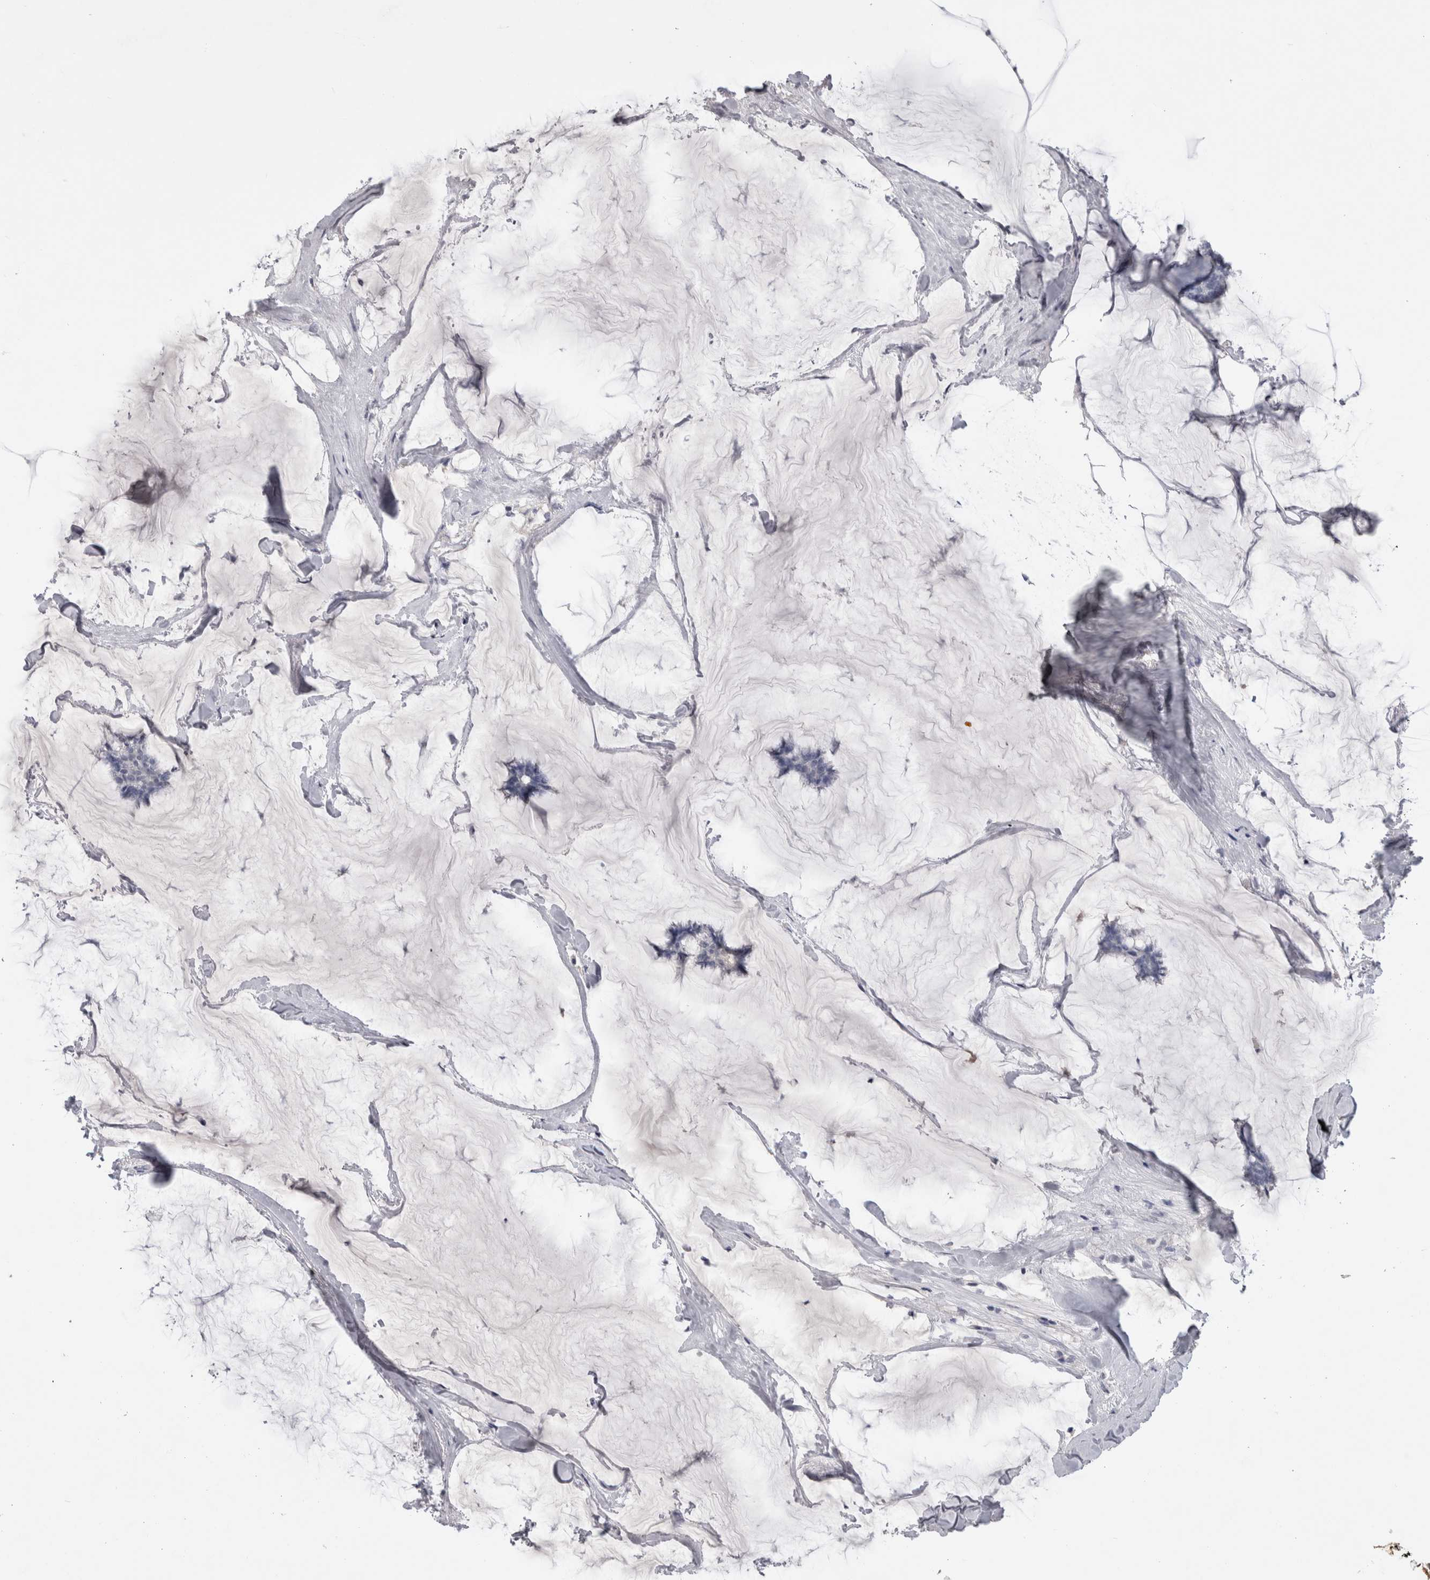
{"staining": {"intensity": "negative", "quantity": "none", "location": "none"}, "tissue": "breast cancer", "cell_type": "Tumor cells", "image_type": "cancer", "snomed": [{"axis": "morphology", "description": "Duct carcinoma"}, {"axis": "topography", "description": "Breast"}], "caption": "DAB (3,3'-diaminobenzidine) immunohistochemical staining of human breast cancer shows no significant expression in tumor cells.", "gene": "ADAM2", "patient": {"sex": "female", "age": 93}}